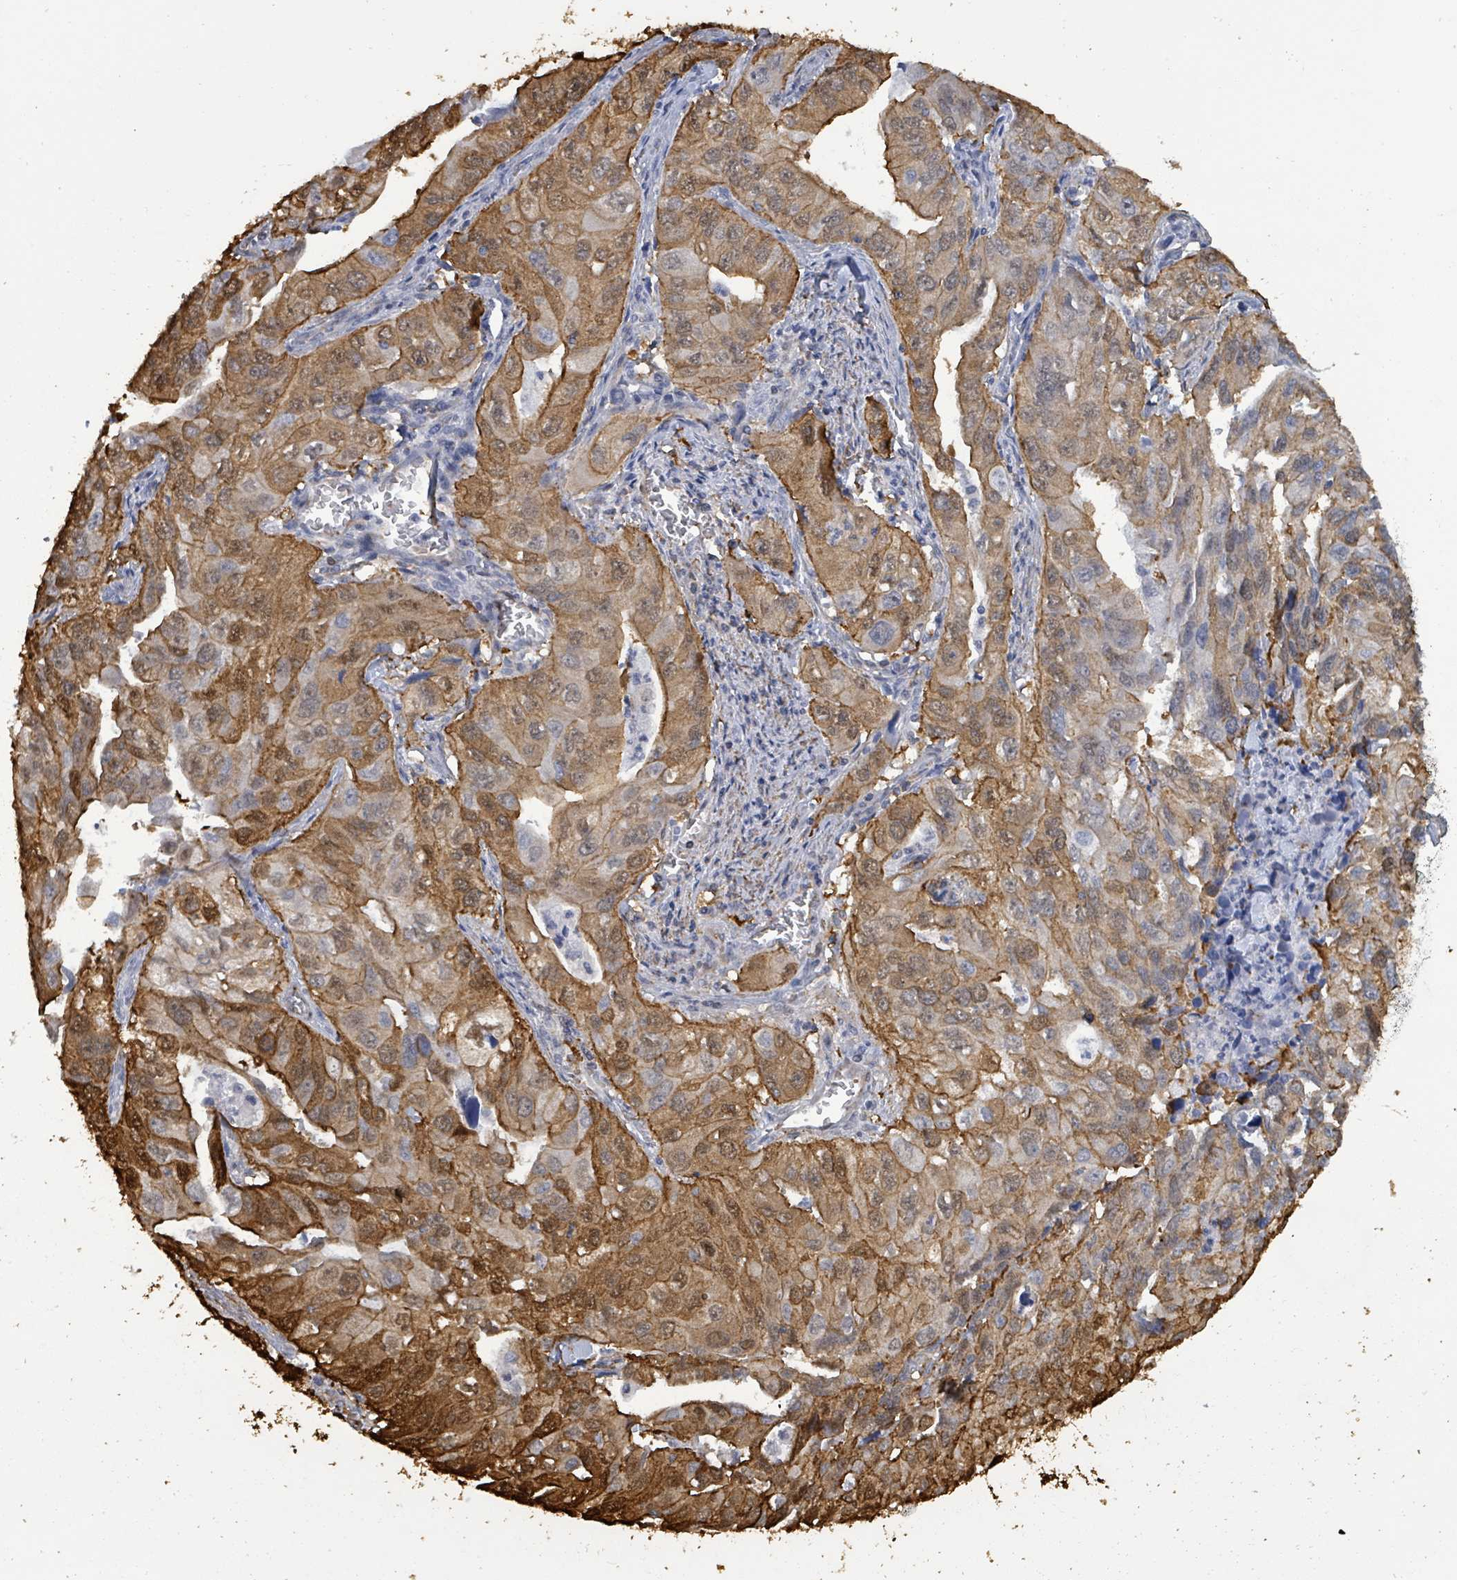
{"staining": {"intensity": "strong", "quantity": ">75%", "location": "cytoplasmic/membranous,nuclear"}, "tissue": "lung cancer", "cell_type": "Tumor cells", "image_type": "cancer", "snomed": [{"axis": "morphology", "description": "Adenocarcinoma, NOS"}, {"axis": "topography", "description": "Lung"}], "caption": "A brown stain highlights strong cytoplasmic/membranous and nuclear staining of a protein in human adenocarcinoma (lung) tumor cells. (DAB (3,3'-diaminobenzidine) IHC with brightfield microscopy, high magnification).", "gene": "PRKRIP1", "patient": {"sex": "male", "age": 48}}